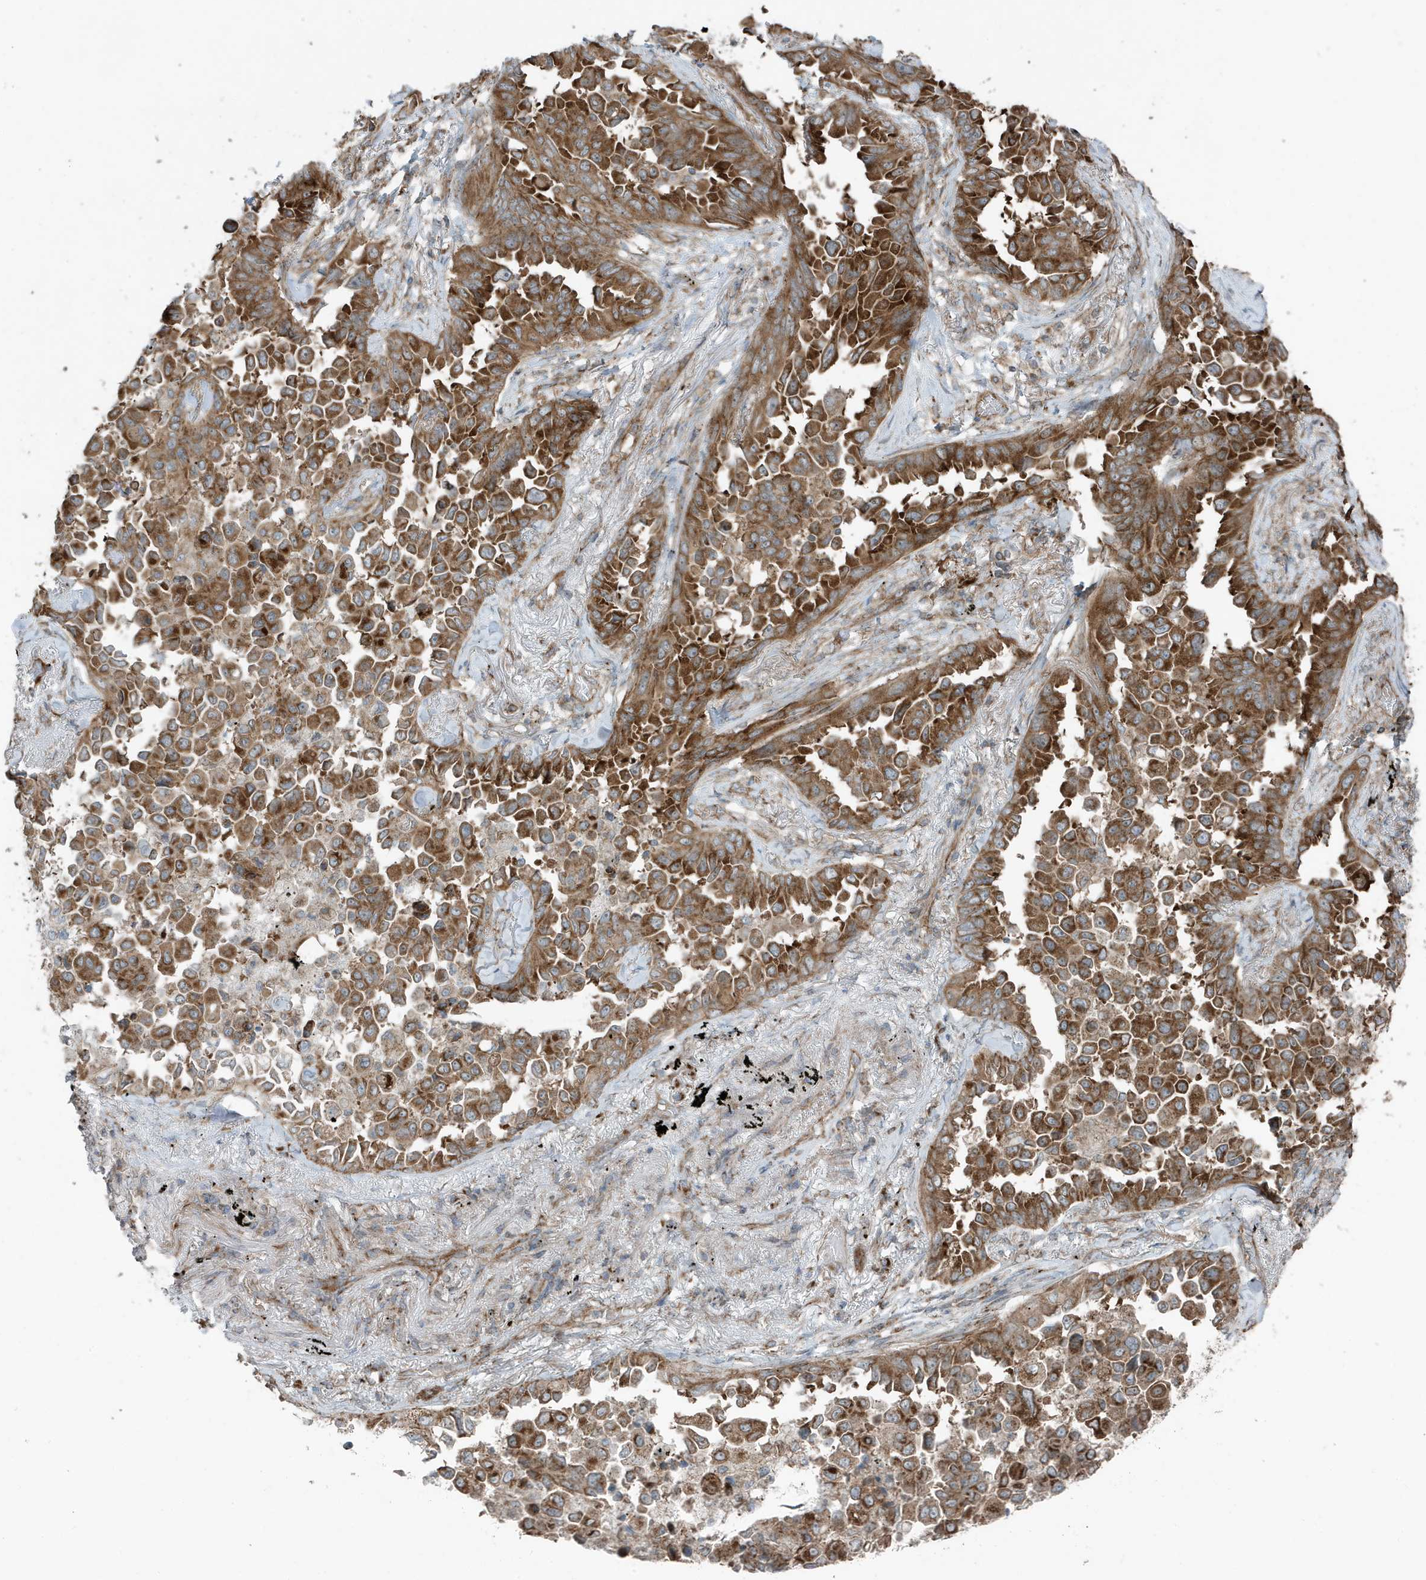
{"staining": {"intensity": "moderate", "quantity": ">75%", "location": "cytoplasmic/membranous"}, "tissue": "lung cancer", "cell_type": "Tumor cells", "image_type": "cancer", "snomed": [{"axis": "morphology", "description": "Adenocarcinoma, NOS"}, {"axis": "topography", "description": "Lung"}], "caption": "A brown stain highlights moderate cytoplasmic/membranous staining of a protein in human adenocarcinoma (lung) tumor cells. Ihc stains the protein in brown and the nuclei are stained blue.", "gene": "GOLGA4", "patient": {"sex": "female", "age": 67}}